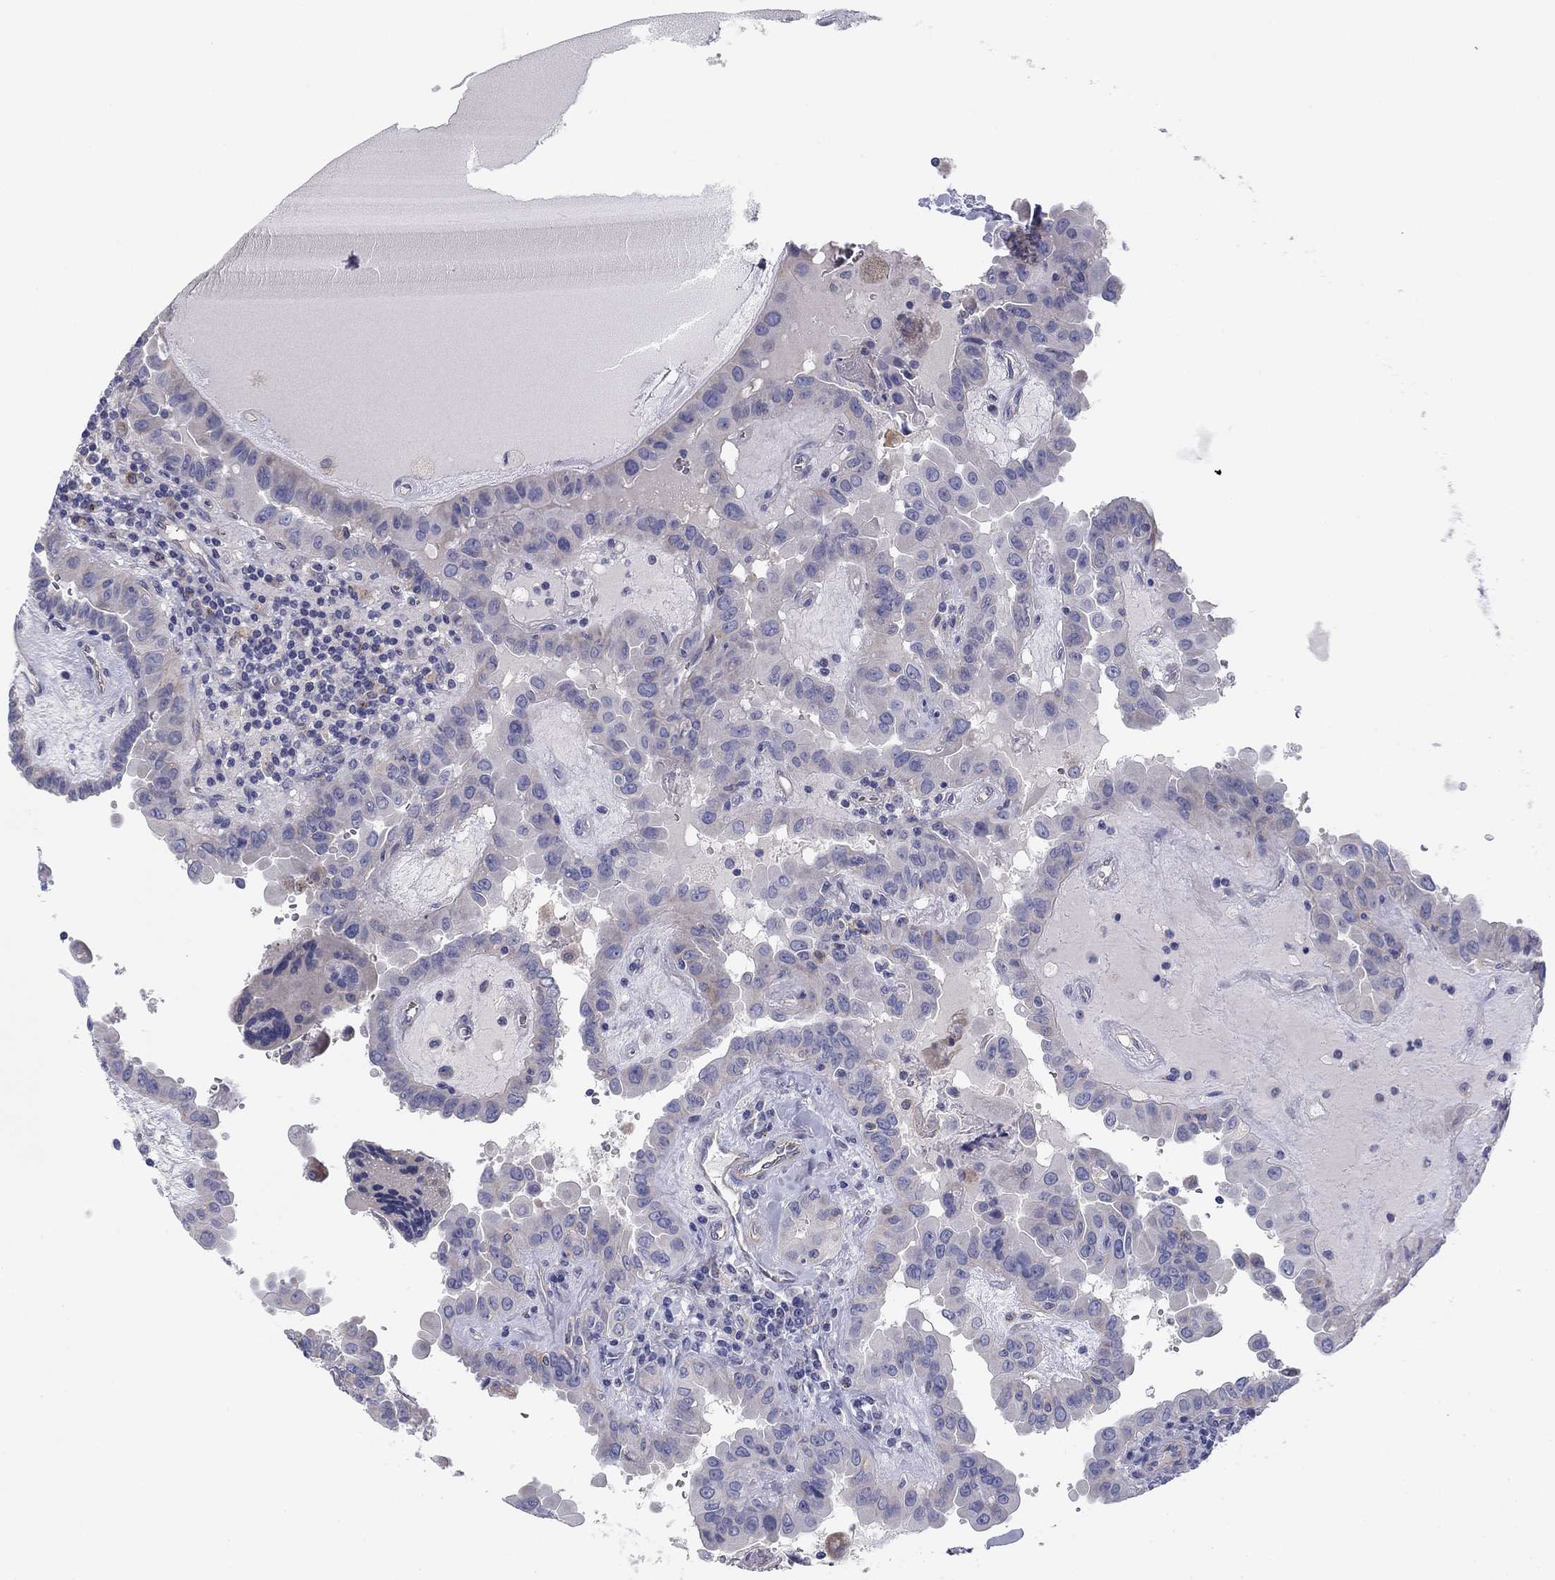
{"staining": {"intensity": "weak", "quantity": "<25%", "location": "cytoplasmic/membranous"}, "tissue": "thyroid cancer", "cell_type": "Tumor cells", "image_type": "cancer", "snomed": [{"axis": "morphology", "description": "Papillary adenocarcinoma, NOS"}, {"axis": "topography", "description": "Thyroid gland"}], "caption": "Immunohistochemistry (IHC) of human thyroid cancer (papillary adenocarcinoma) demonstrates no staining in tumor cells.", "gene": "SEPTIN3", "patient": {"sex": "female", "age": 37}}